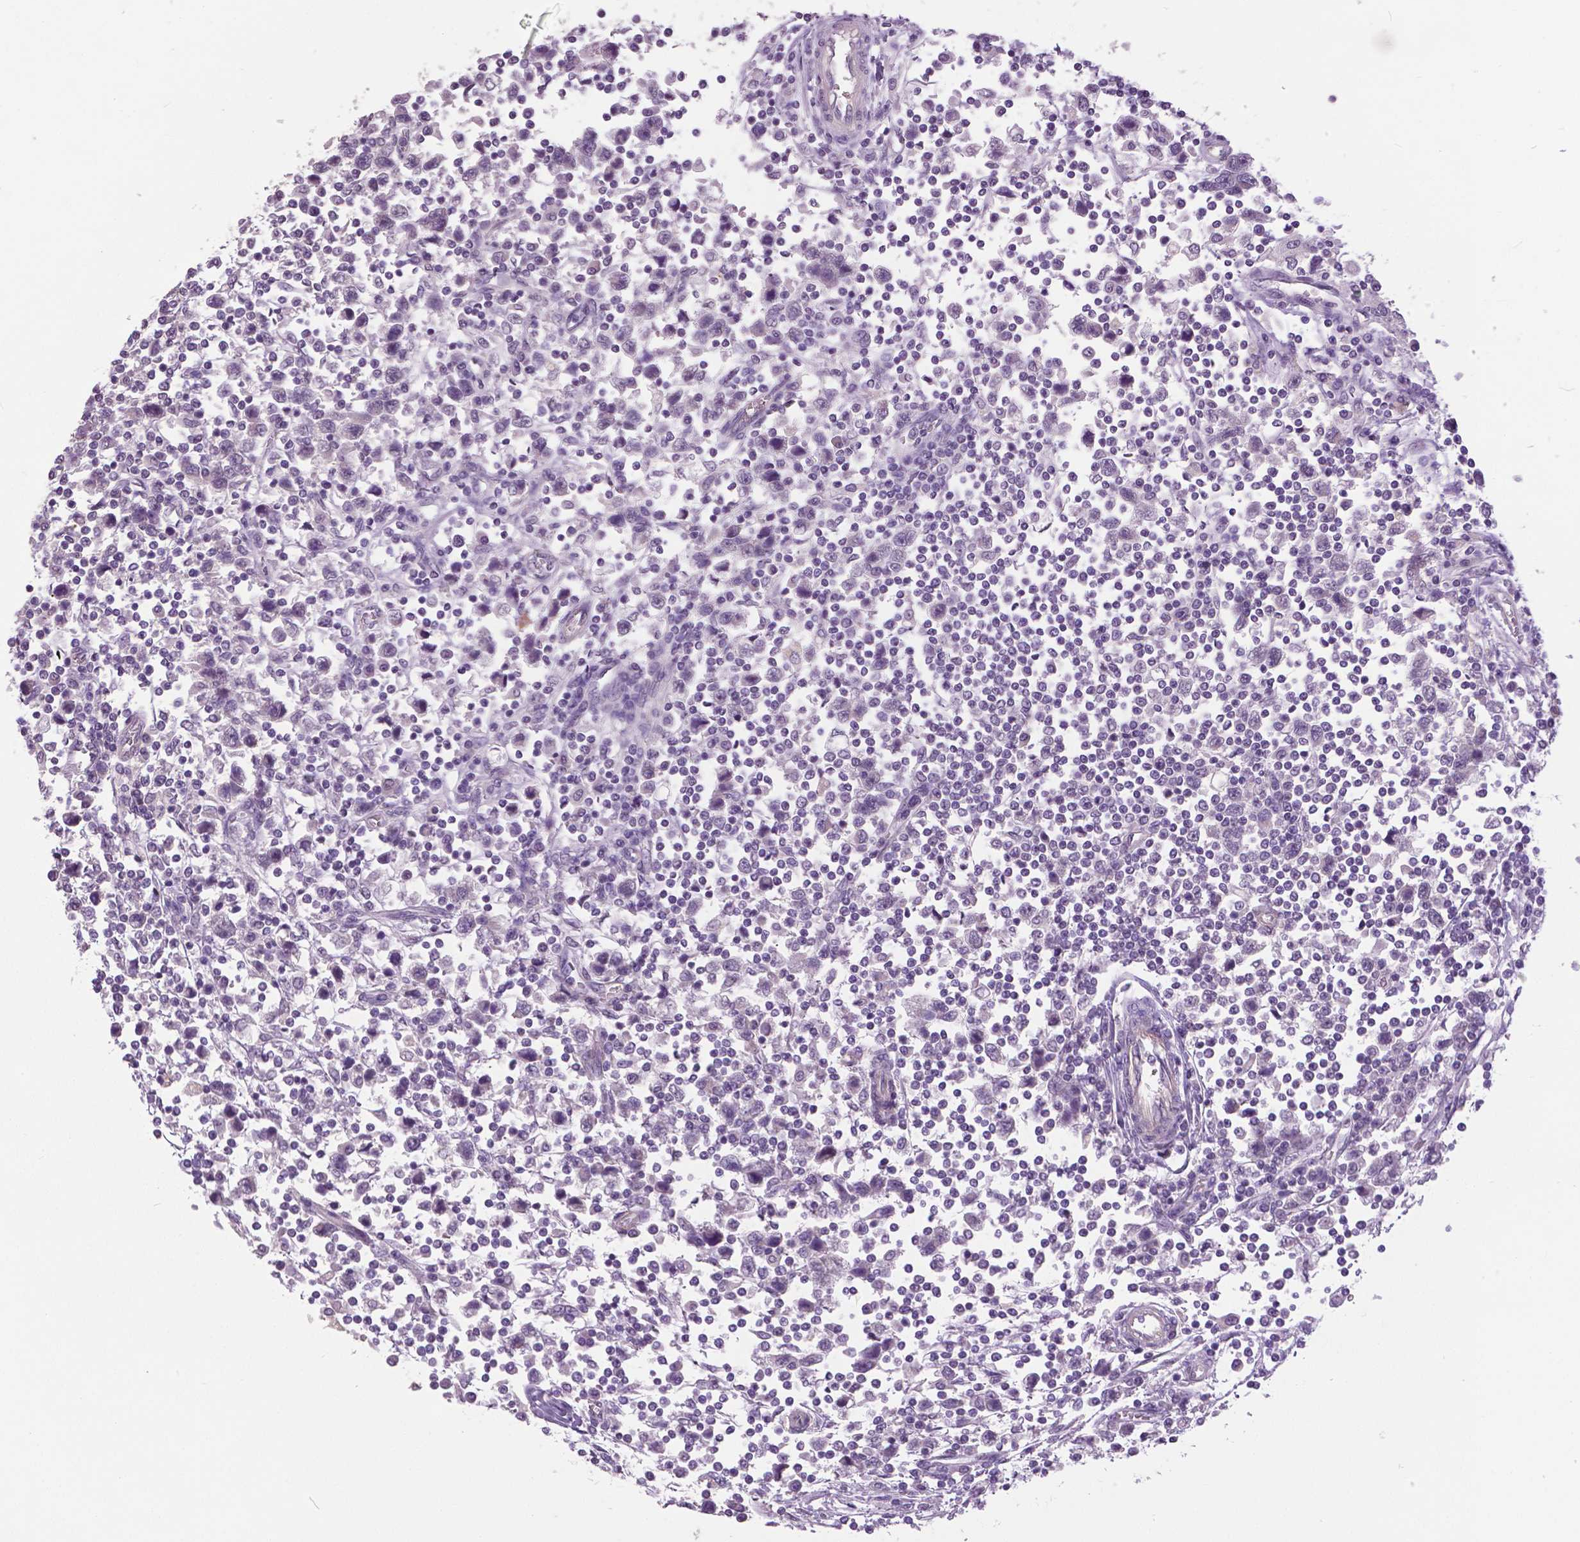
{"staining": {"intensity": "negative", "quantity": "none", "location": "none"}, "tissue": "testis cancer", "cell_type": "Tumor cells", "image_type": "cancer", "snomed": [{"axis": "morphology", "description": "Seminoma, NOS"}, {"axis": "topography", "description": "Testis"}], "caption": "Photomicrograph shows no significant protein staining in tumor cells of testis cancer.", "gene": "FOXA1", "patient": {"sex": "male", "age": 34}}